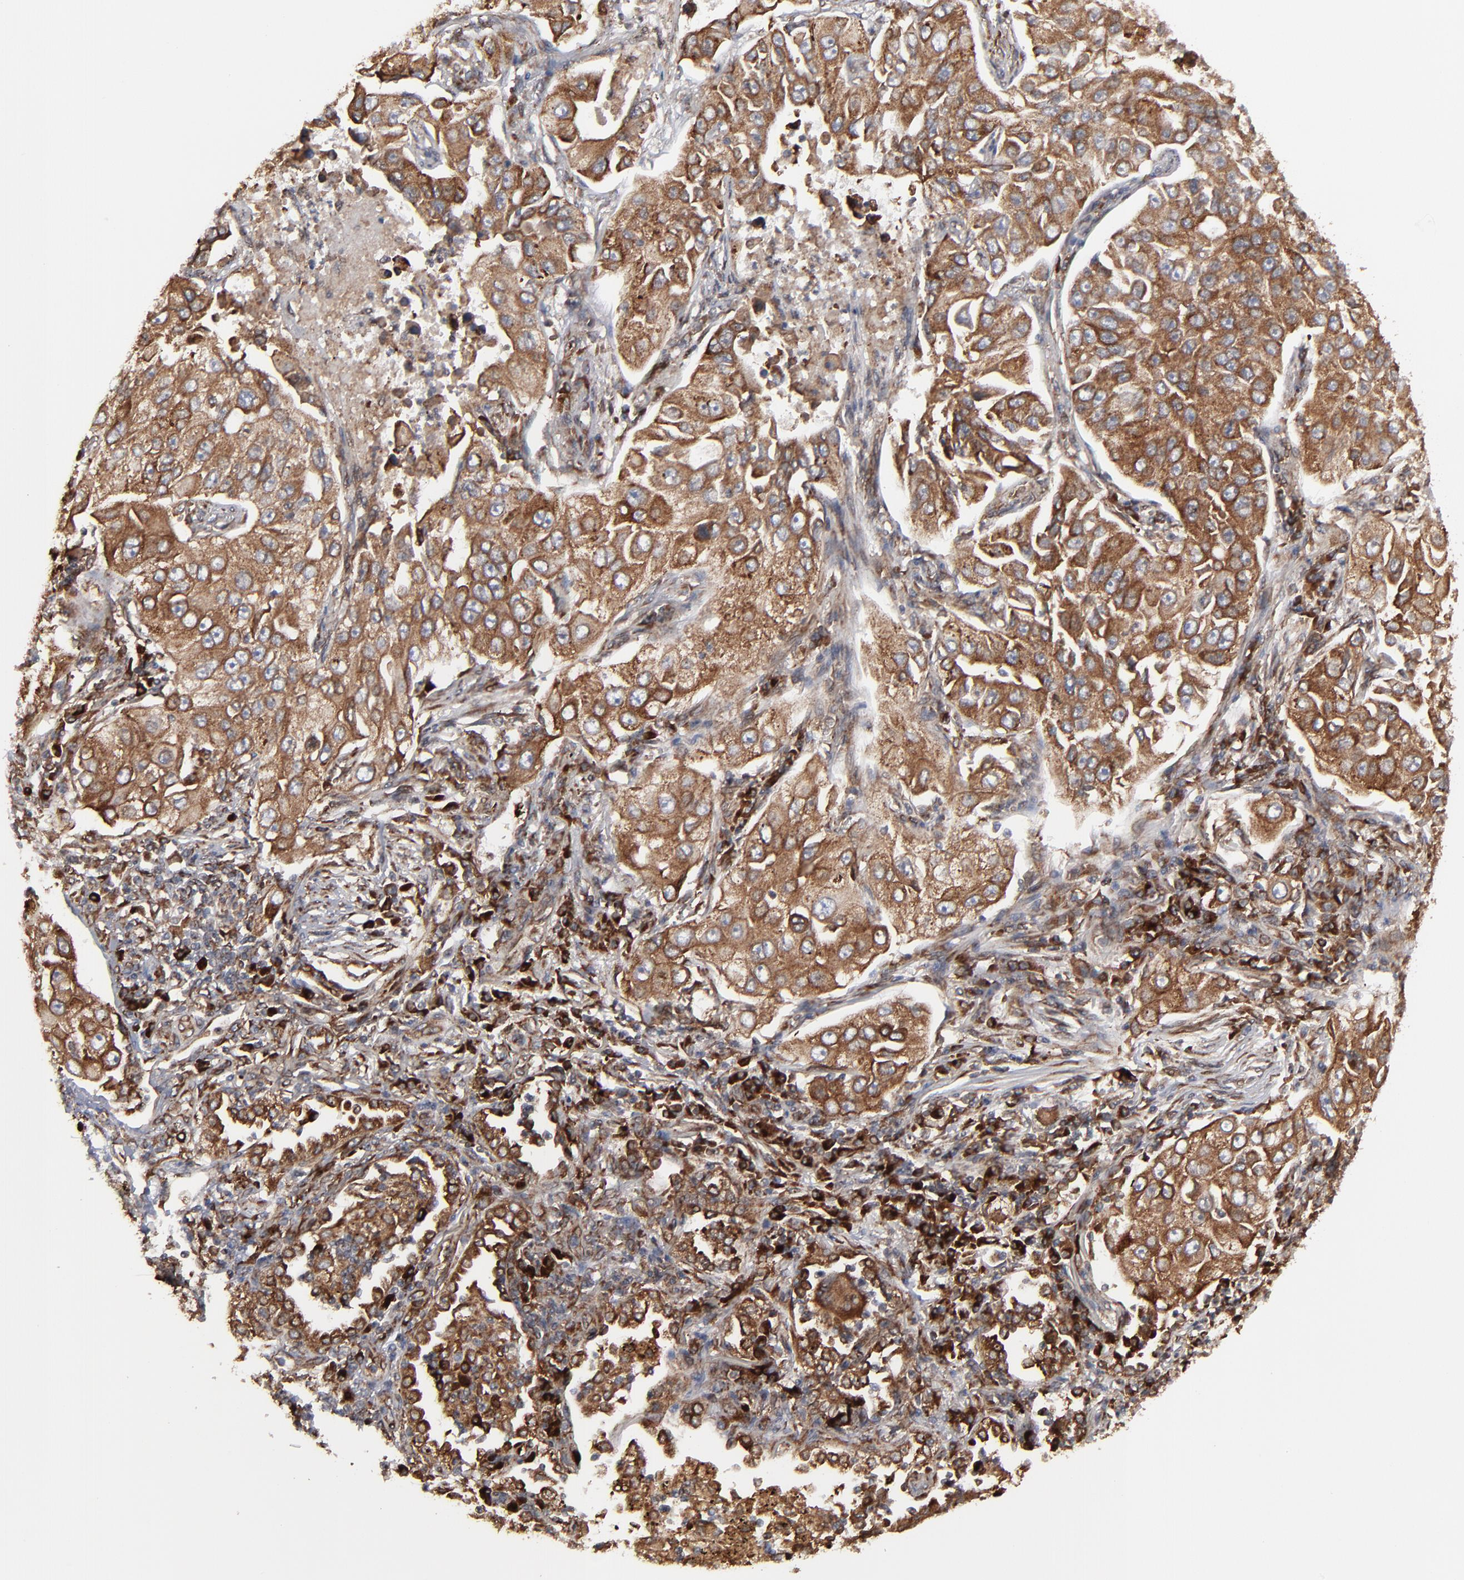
{"staining": {"intensity": "moderate", "quantity": ">75%", "location": "cytoplasmic/membranous"}, "tissue": "lung cancer", "cell_type": "Tumor cells", "image_type": "cancer", "snomed": [{"axis": "morphology", "description": "Adenocarcinoma, NOS"}, {"axis": "topography", "description": "Lung"}], "caption": "Lung cancer (adenocarcinoma) tissue exhibits moderate cytoplasmic/membranous expression in about >75% of tumor cells, visualized by immunohistochemistry.", "gene": "CNIH1", "patient": {"sex": "male", "age": 84}}